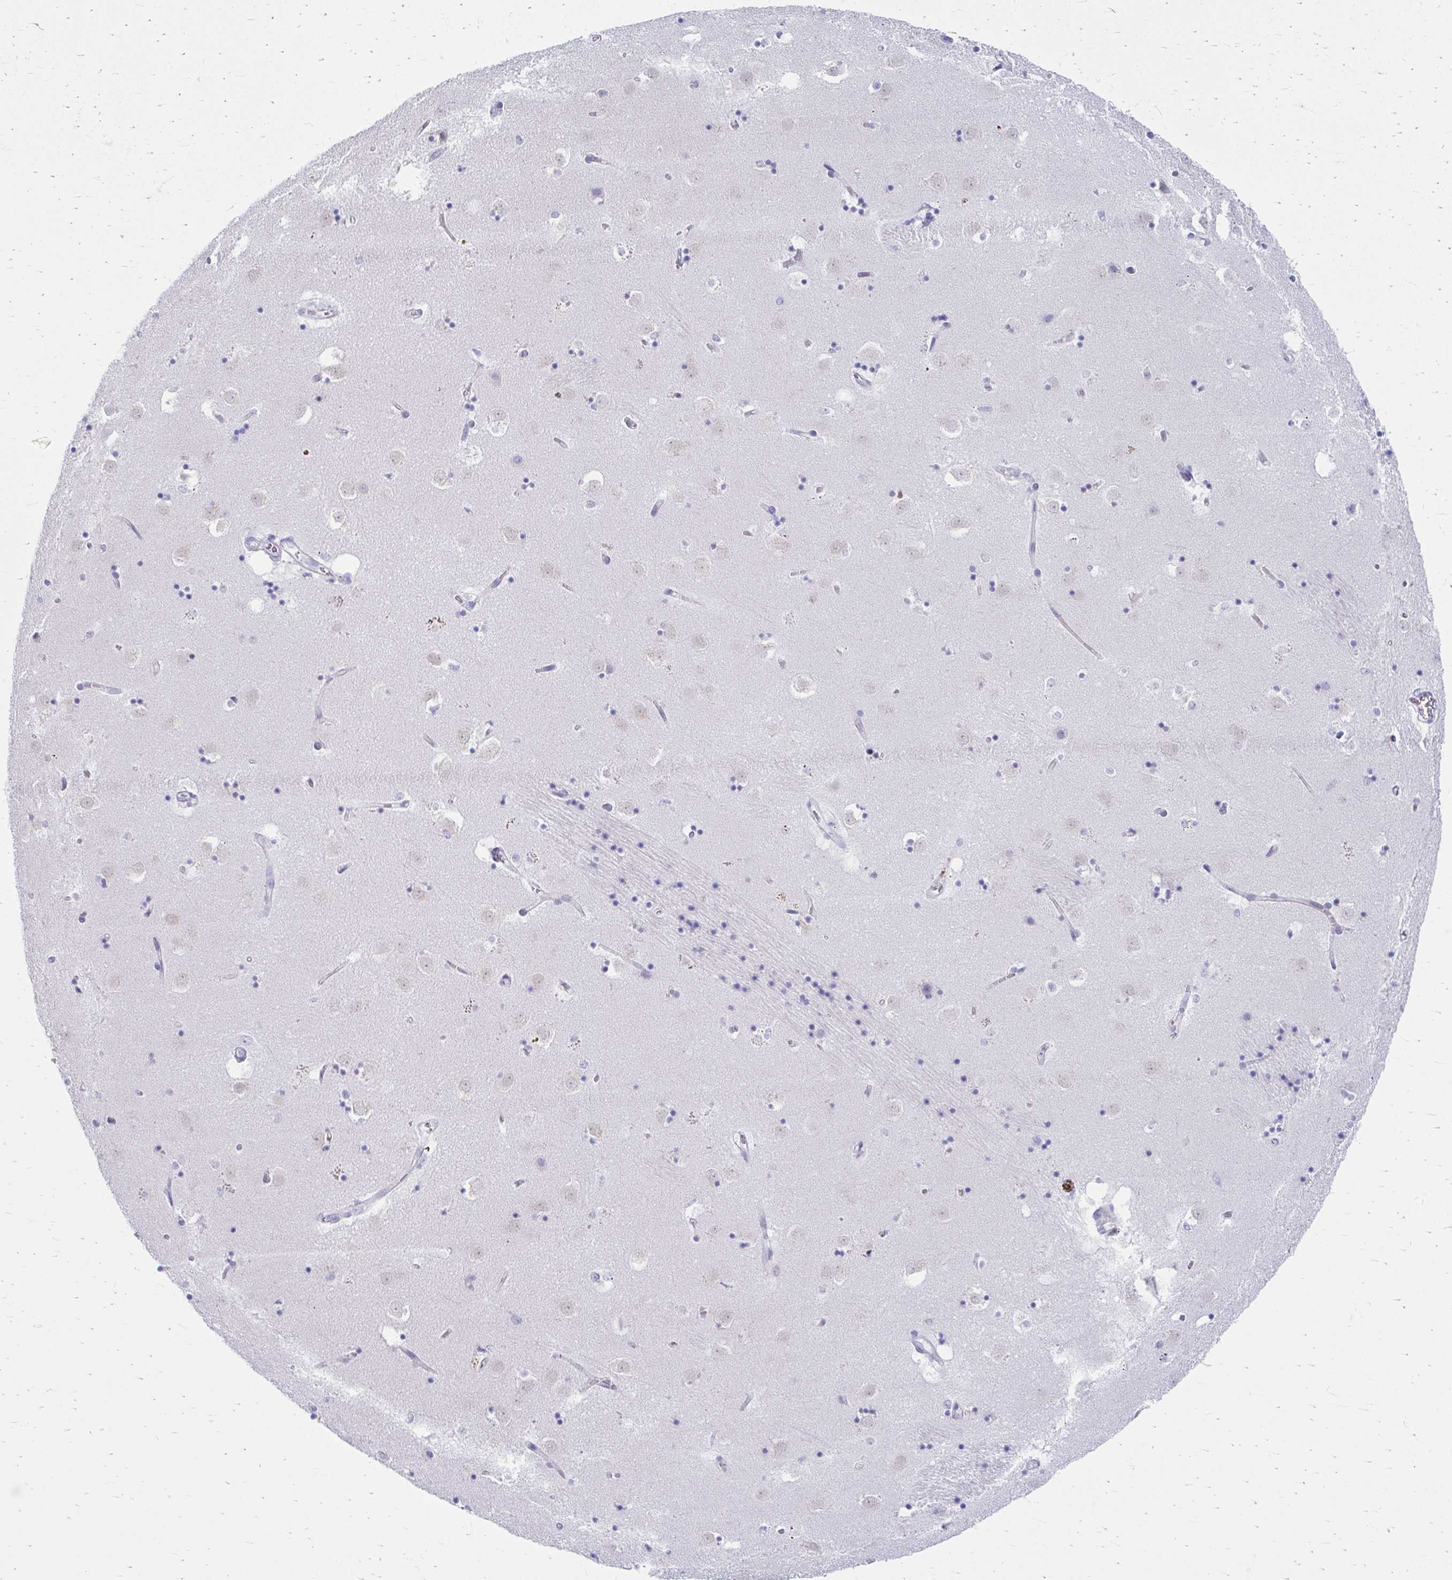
{"staining": {"intensity": "negative", "quantity": "none", "location": "none"}, "tissue": "caudate", "cell_type": "Glial cells", "image_type": "normal", "snomed": [{"axis": "morphology", "description": "Normal tissue, NOS"}, {"axis": "topography", "description": "Lateral ventricle wall"}], "caption": "DAB (3,3'-diaminobenzidine) immunohistochemical staining of unremarkable human caudate exhibits no significant expression in glial cells.", "gene": "ENSG00000285953", "patient": {"sex": "male", "age": 58}}